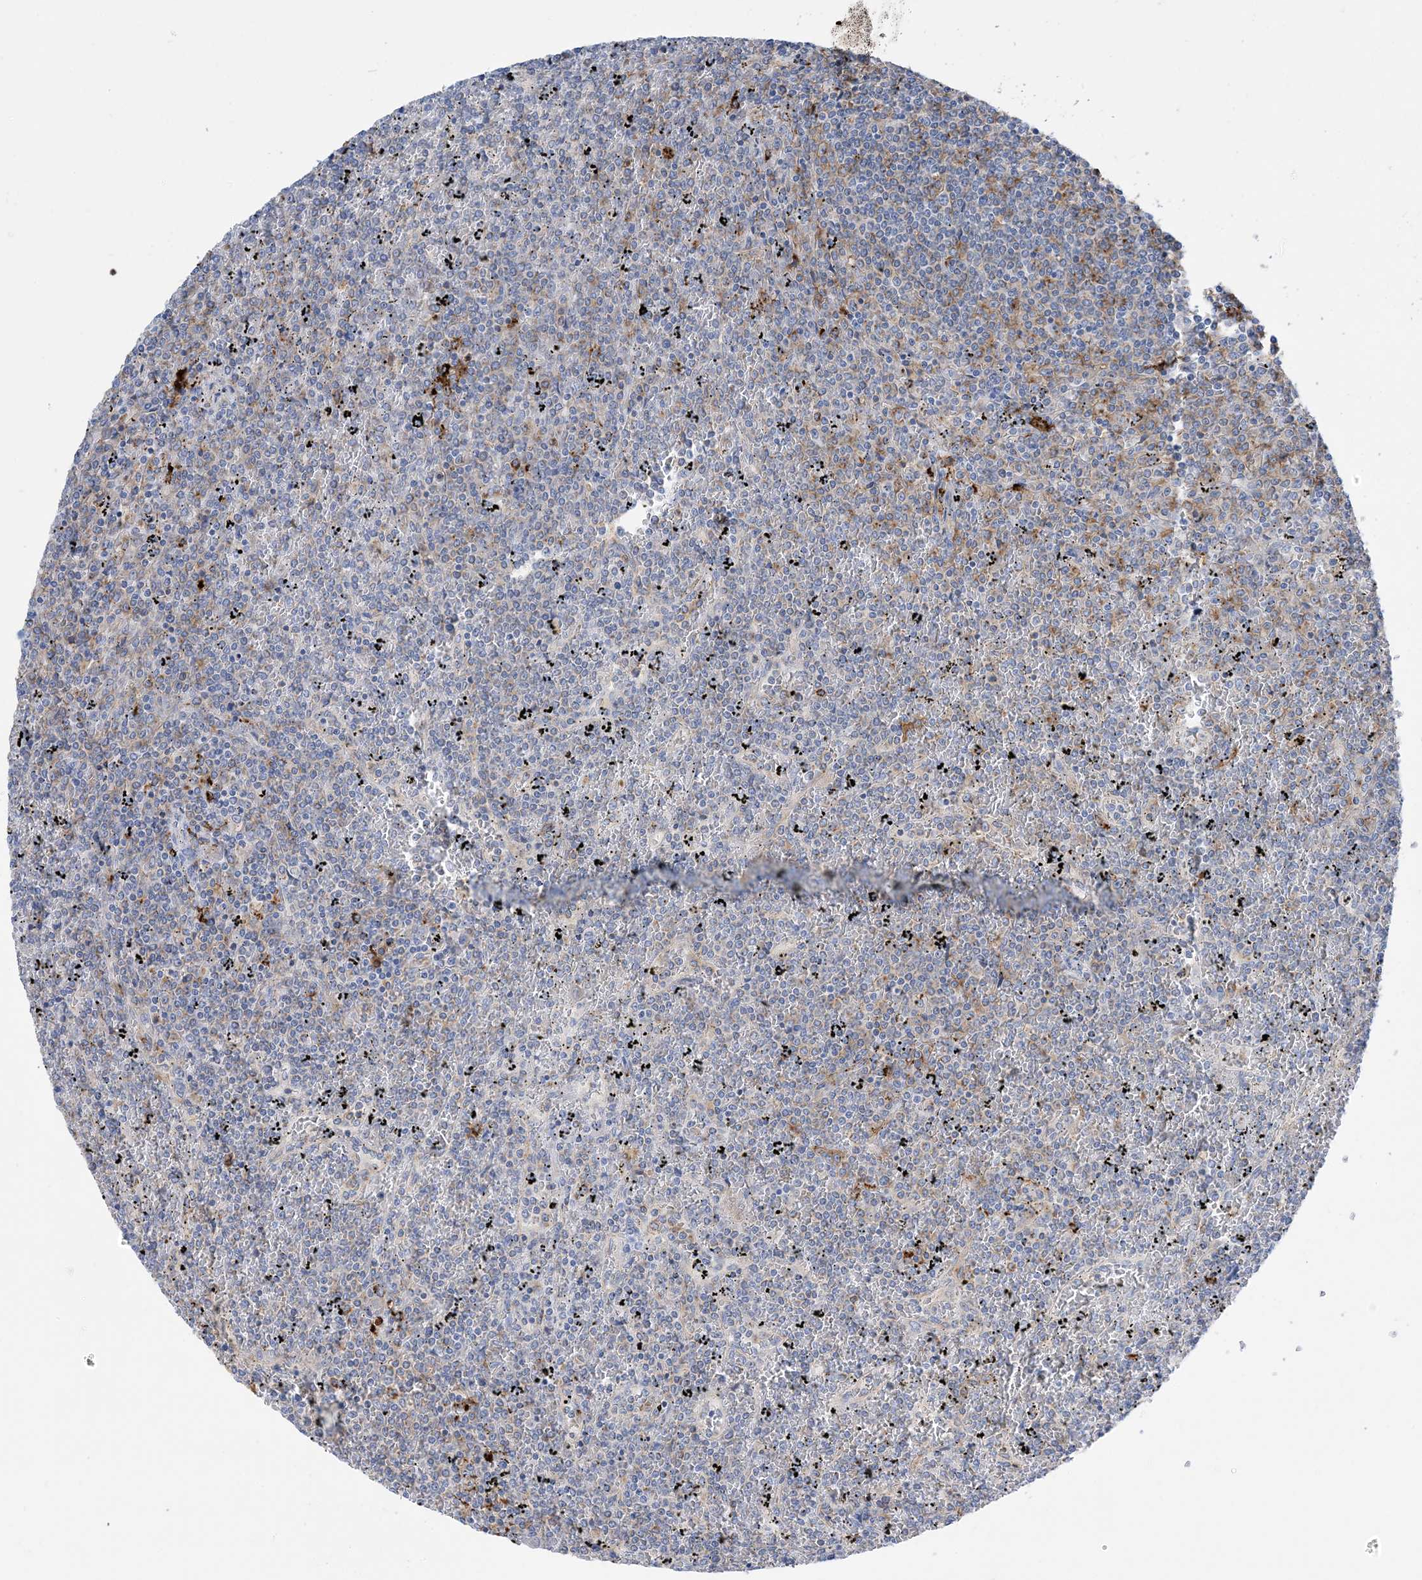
{"staining": {"intensity": "negative", "quantity": "none", "location": "none"}, "tissue": "lymphoma", "cell_type": "Tumor cells", "image_type": "cancer", "snomed": [{"axis": "morphology", "description": "Malignant lymphoma, non-Hodgkin's type, Low grade"}, {"axis": "topography", "description": "Spleen"}], "caption": "The immunohistochemistry (IHC) image has no significant positivity in tumor cells of lymphoma tissue. The staining is performed using DAB brown chromogen with nuclei counter-stained in using hematoxylin.", "gene": "DPH3", "patient": {"sex": "female", "age": 19}}